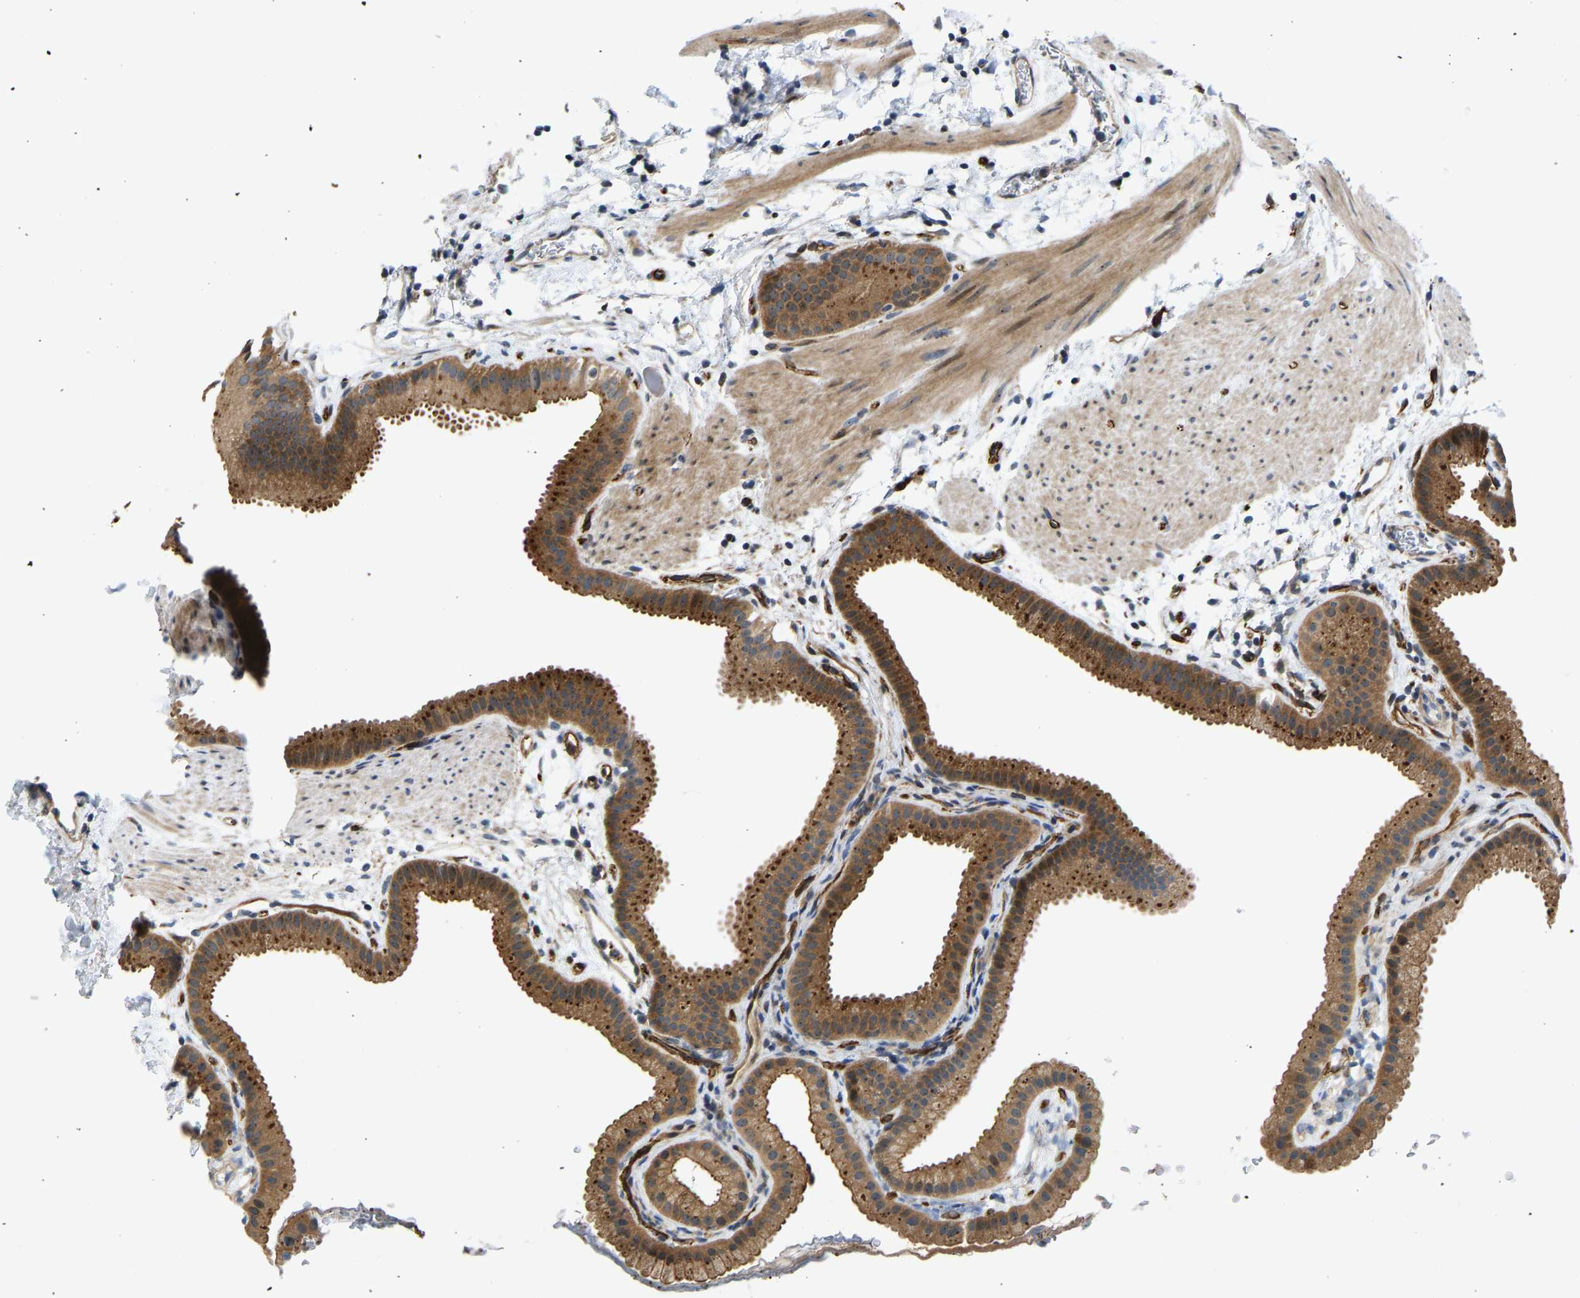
{"staining": {"intensity": "strong", "quantity": ">75%", "location": "cytoplasmic/membranous"}, "tissue": "gallbladder", "cell_type": "Glandular cells", "image_type": "normal", "snomed": [{"axis": "morphology", "description": "Normal tissue, NOS"}, {"axis": "topography", "description": "Gallbladder"}], "caption": "Immunohistochemistry (IHC) (DAB (3,3'-diaminobenzidine)) staining of normal human gallbladder demonstrates strong cytoplasmic/membranous protein positivity in approximately >75% of glandular cells.", "gene": "RESF1", "patient": {"sex": "female", "age": 64}}